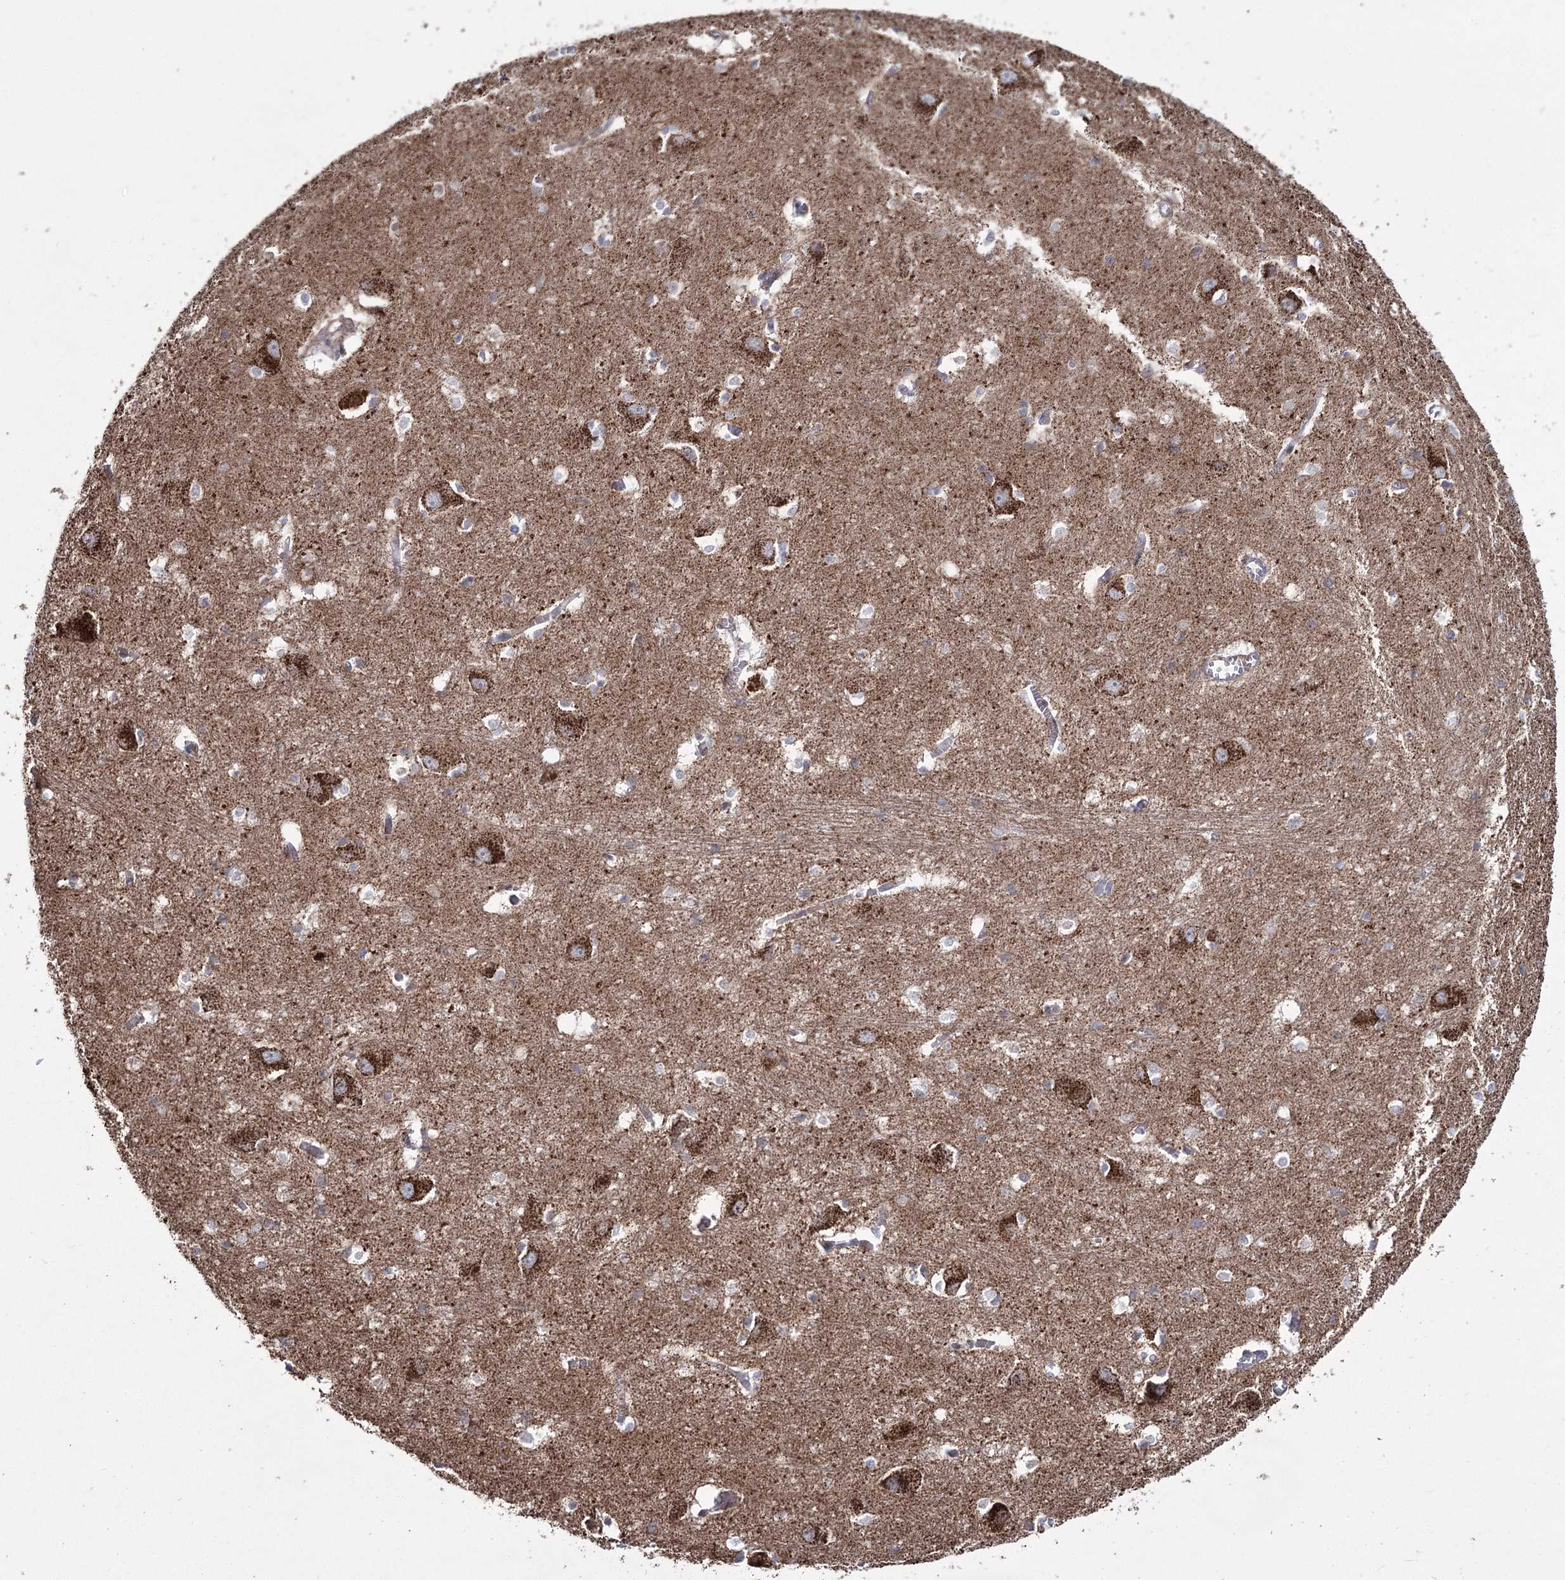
{"staining": {"intensity": "weak", "quantity": "<25%", "location": "cytoplasmic/membranous"}, "tissue": "caudate", "cell_type": "Glial cells", "image_type": "normal", "snomed": [{"axis": "morphology", "description": "Normal tissue, NOS"}, {"axis": "topography", "description": "Lateral ventricle wall"}], "caption": "Immunohistochemistry histopathology image of unremarkable caudate: caudate stained with DAB (3,3'-diaminobenzidine) exhibits no significant protein expression in glial cells.", "gene": "ME3", "patient": {"sex": "male", "age": 37}}